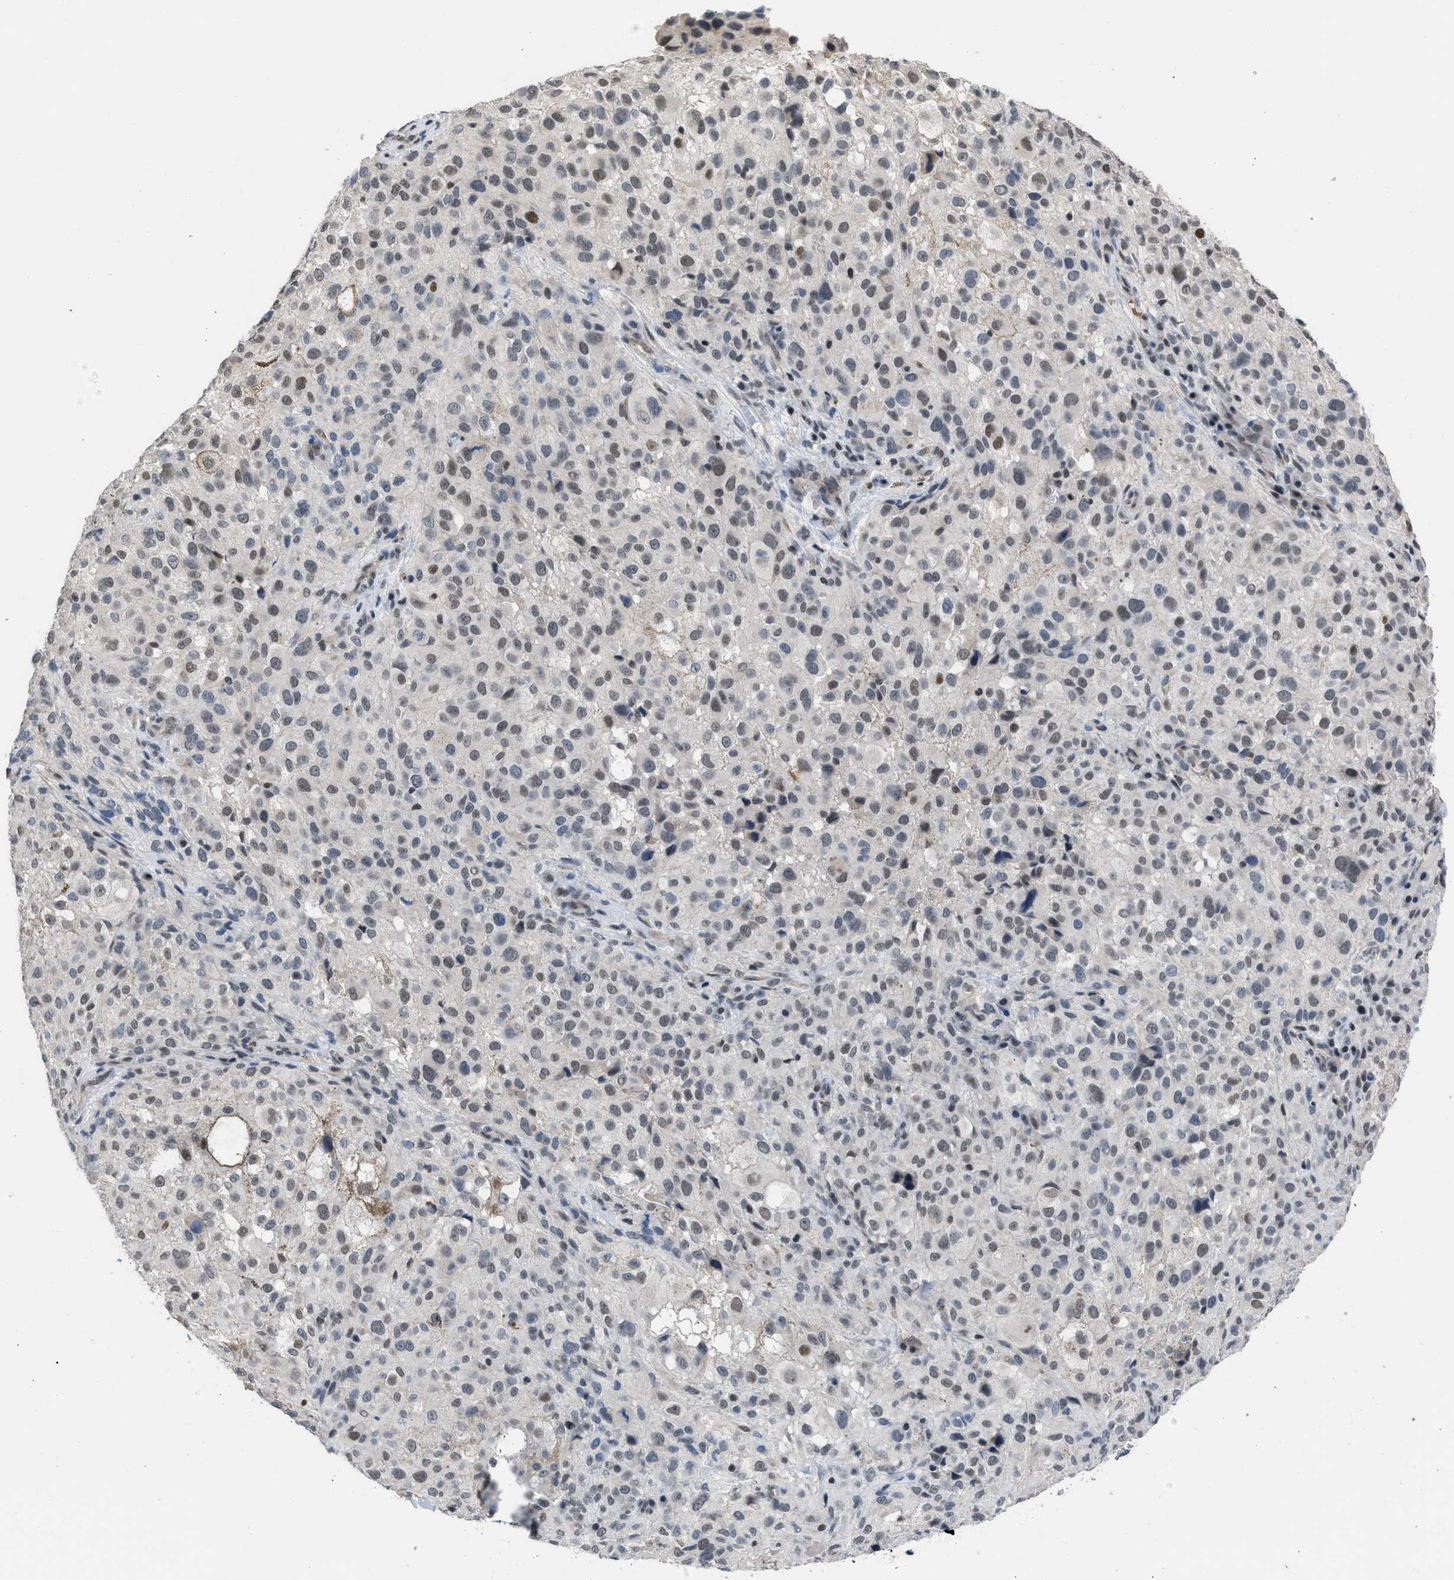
{"staining": {"intensity": "moderate", "quantity": "<25%", "location": "nuclear"}, "tissue": "melanoma", "cell_type": "Tumor cells", "image_type": "cancer", "snomed": [{"axis": "morphology", "description": "Necrosis, NOS"}, {"axis": "morphology", "description": "Malignant melanoma, NOS"}, {"axis": "topography", "description": "Skin"}], "caption": "Malignant melanoma was stained to show a protein in brown. There is low levels of moderate nuclear staining in about <25% of tumor cells. (DAB IHC, brown staining for protein, blue staining for nuclei).", "gene": "TERF2IP", "patient": {"sex": "female", "age": 87}}